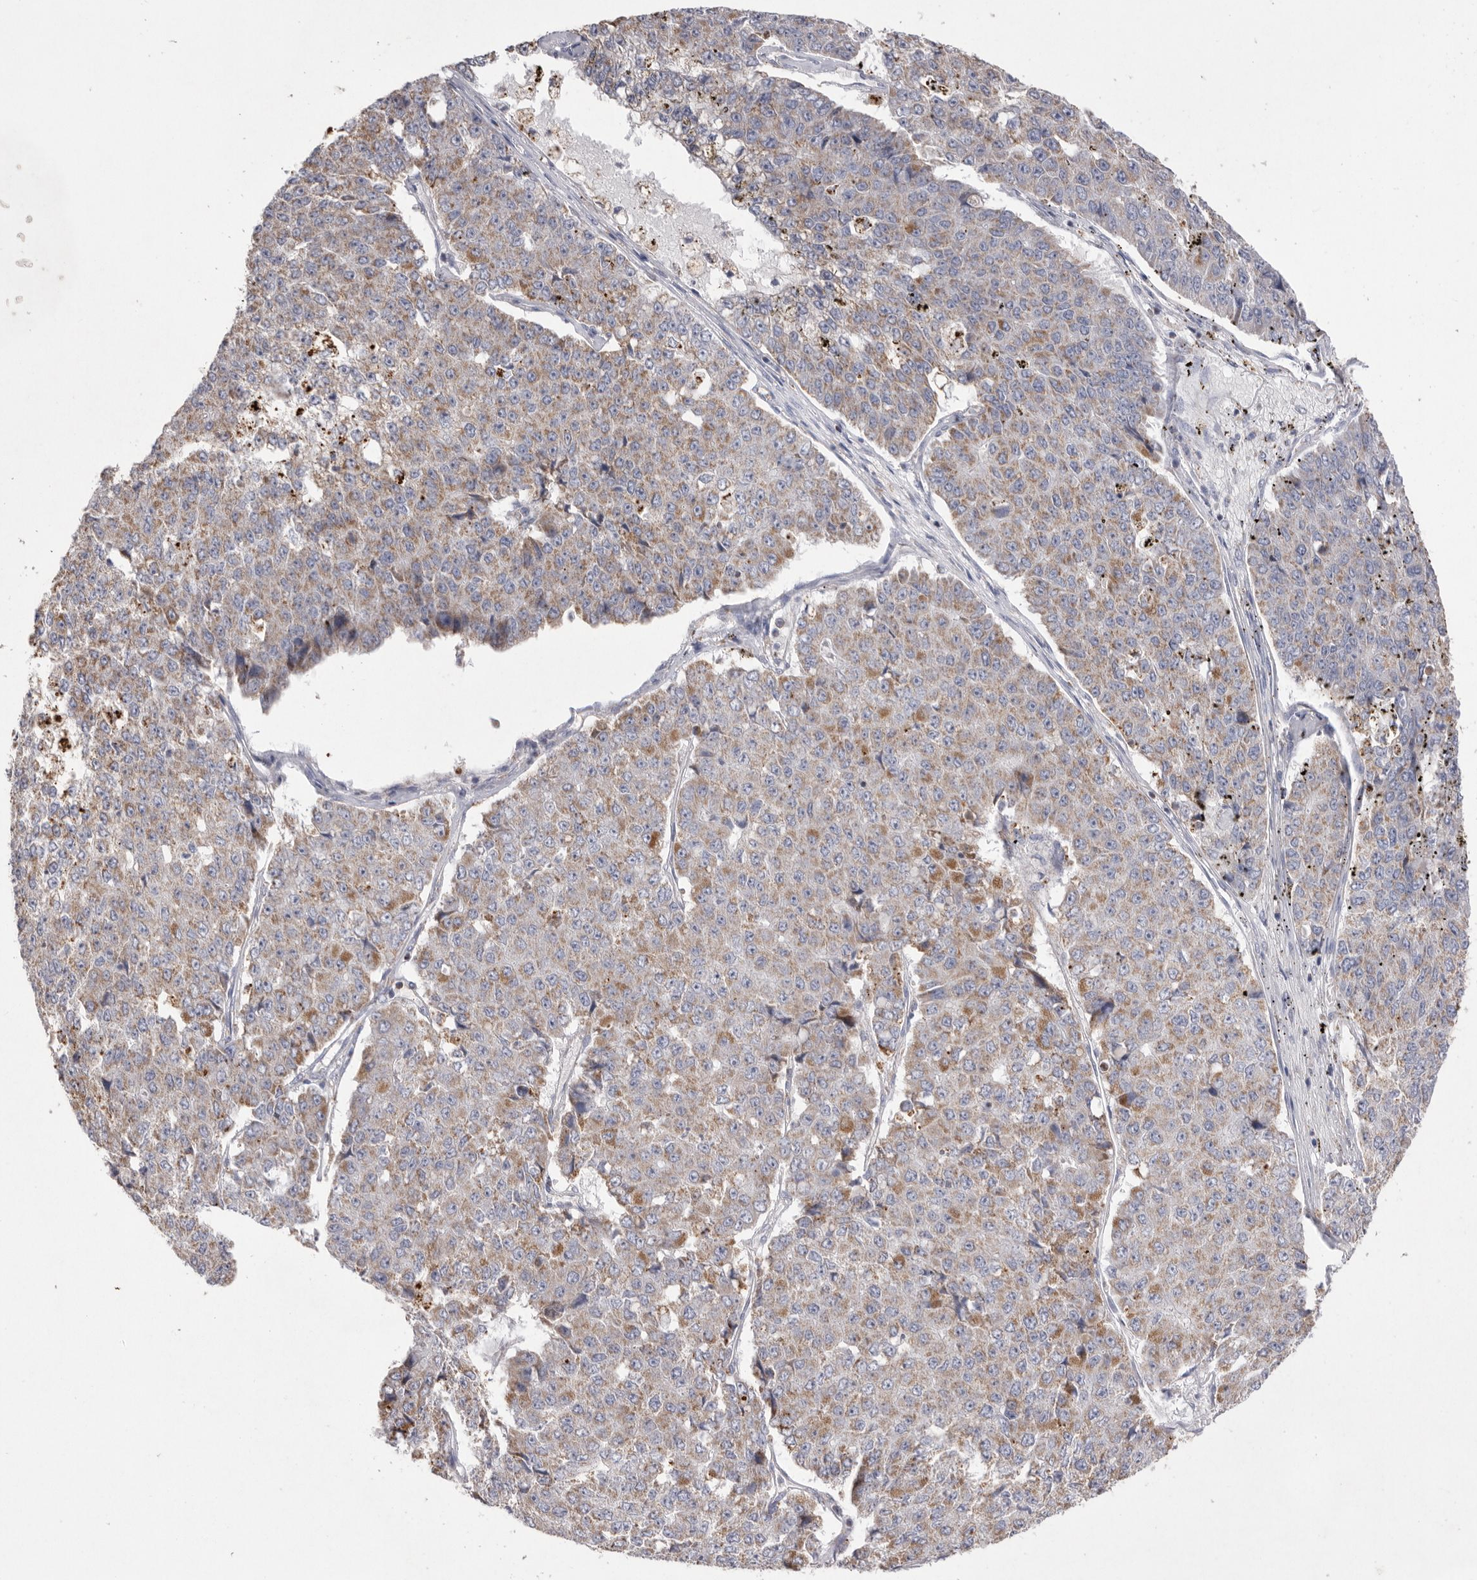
{"staining": {"intensity": "moderate", "quantity": "25%-75%", "location": "cytoplasmic/membranous"}, "tissue": "pancreatic cancer", "cell_type": "Tumor cells", "image_type": "cancer", "snomed": [{"axis": "morphology", "description": "Adenocarcinoma, NOS"}, {"axis": "topography", "description": "Pancreas"}], "caption": "Protein expression analysis of human adenocarcinoma (pancreatic) reveals moderate cytoplasmic/membranous positivity in approximately 25%-75% of tumor cells.", "gene": "VDAC3", "patient": {"sex": "male", "age": 50}}